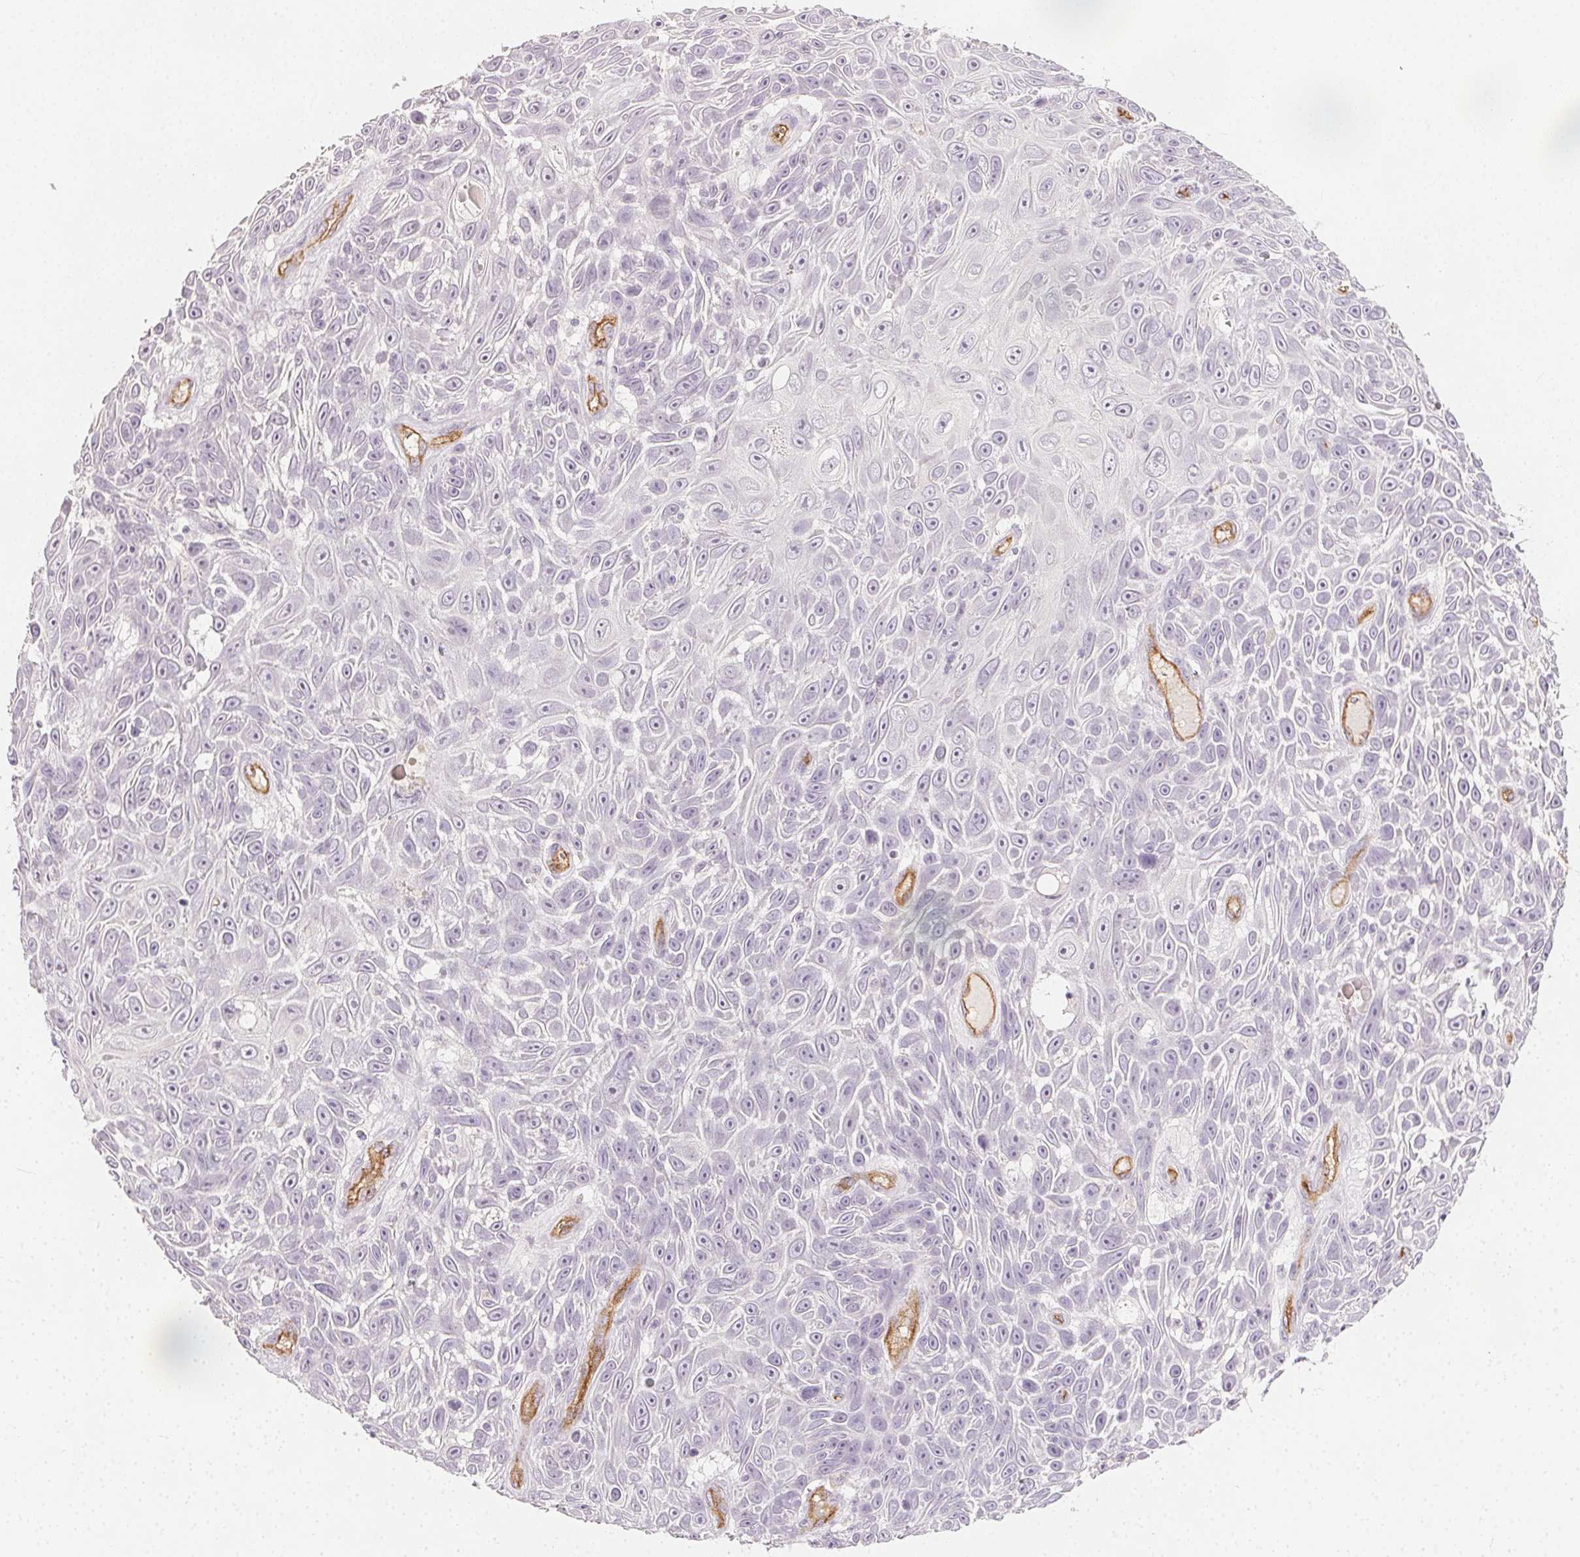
{"staining": {"intensity": "negative", "quantity": "none", "location": "none"}, "tissue": "skin cancer", "cell_type": "Tumor cells", "image_type": "cancer", "snomed": [{"axis": "morphology", "description": "Squamous cell carcinoma, NOS"}, {"axis": "topography", "description": "Skin"}], "caption": "Protein analysis of skin cancer (squamous cell carcinoma) shows no significant positivity in tumor cells.", "gene": "PODXL", "patient": {"sex": "male", "age": 82}}